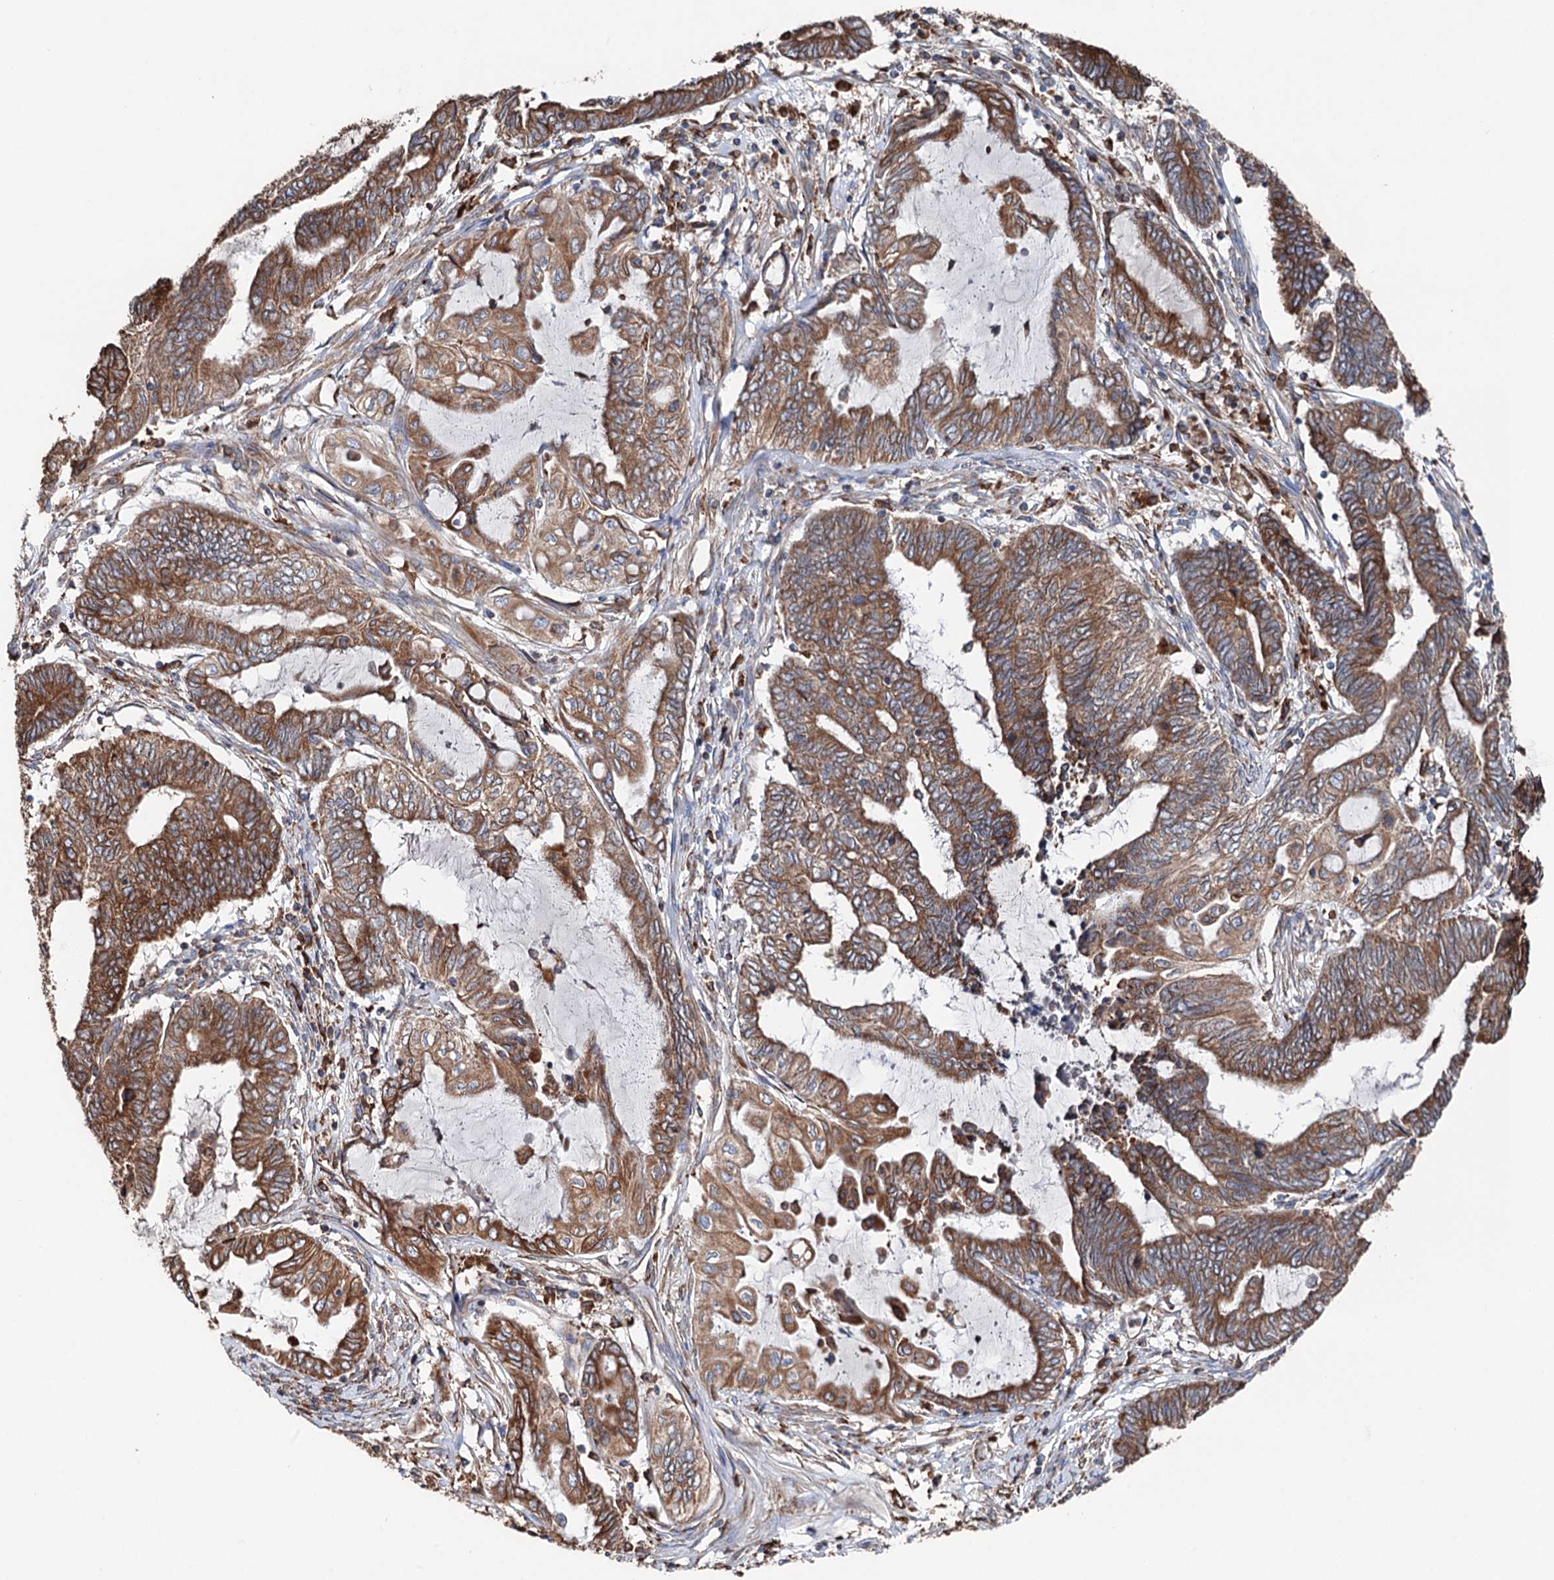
{"staining": {"intensity": "moderate", "quantity": ">75%", "location": "cytoplasmic/membranous"}, "tissue": "endometrial cancer", "cell_type": "Tumor cells", "image_type": "cancer", "snomed": [{"axis": "morphology", "description": "Adenocarcinoma, NOS"}, {"axis": "topography", "description": "Uterus"}, {"axis": "topography", "description": "Endometrium"}], "caption": "Adenocarcinoma (endometrial) stained for a protein (brown) demonstrates moderate cytoplasmic/membranous positive positivity in about >75% of tumor cells.", "gene": "ERP29", "patient": {"sex": "female", "age": 70}}